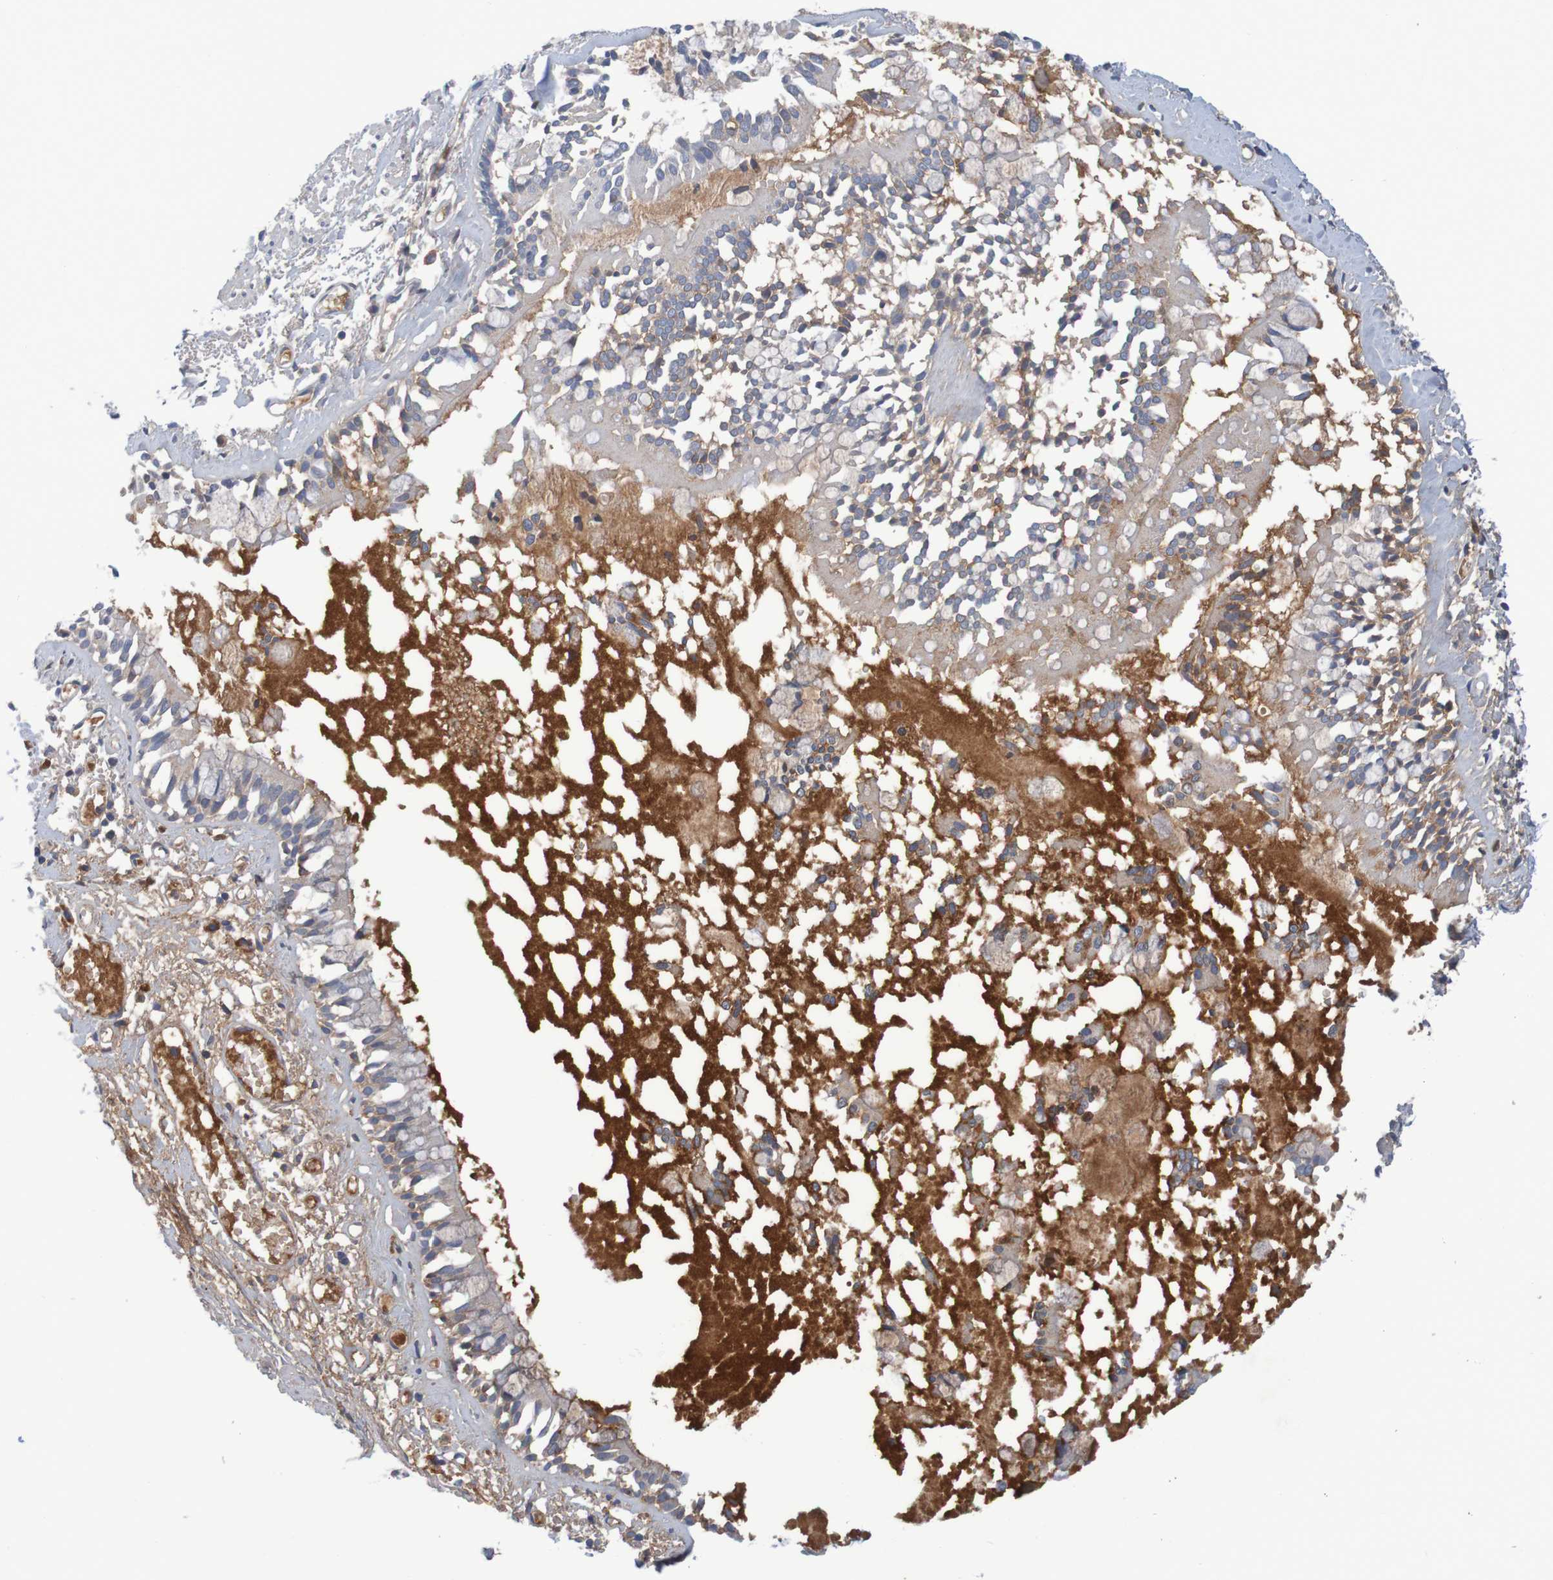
{"staining": {"intensity": "weak", "quantity": ">75%", "location": "cytoplasmic/membranous"}, "tissue": "bronchus", "cell_type": "Respiratory epithelial cells", "image_type": "normal", "snomed": [{"axis": "morphology", "description": "Normal tissue, NOS"}, {"axis": "morphology", "description": "Inflammation, NOS"}, {"axis": "topography", "description": "Cartilage tissue"}, {"axis": "topography", "description": "Lung"}], "caption": "This image shows IHC staining of benign bronchus, with low weak cytoplasmic/membranous expression in about >75% of respiratory epithelial cells.", "gene": "LTA", "patient": {"sex": "male", "age": 71}}